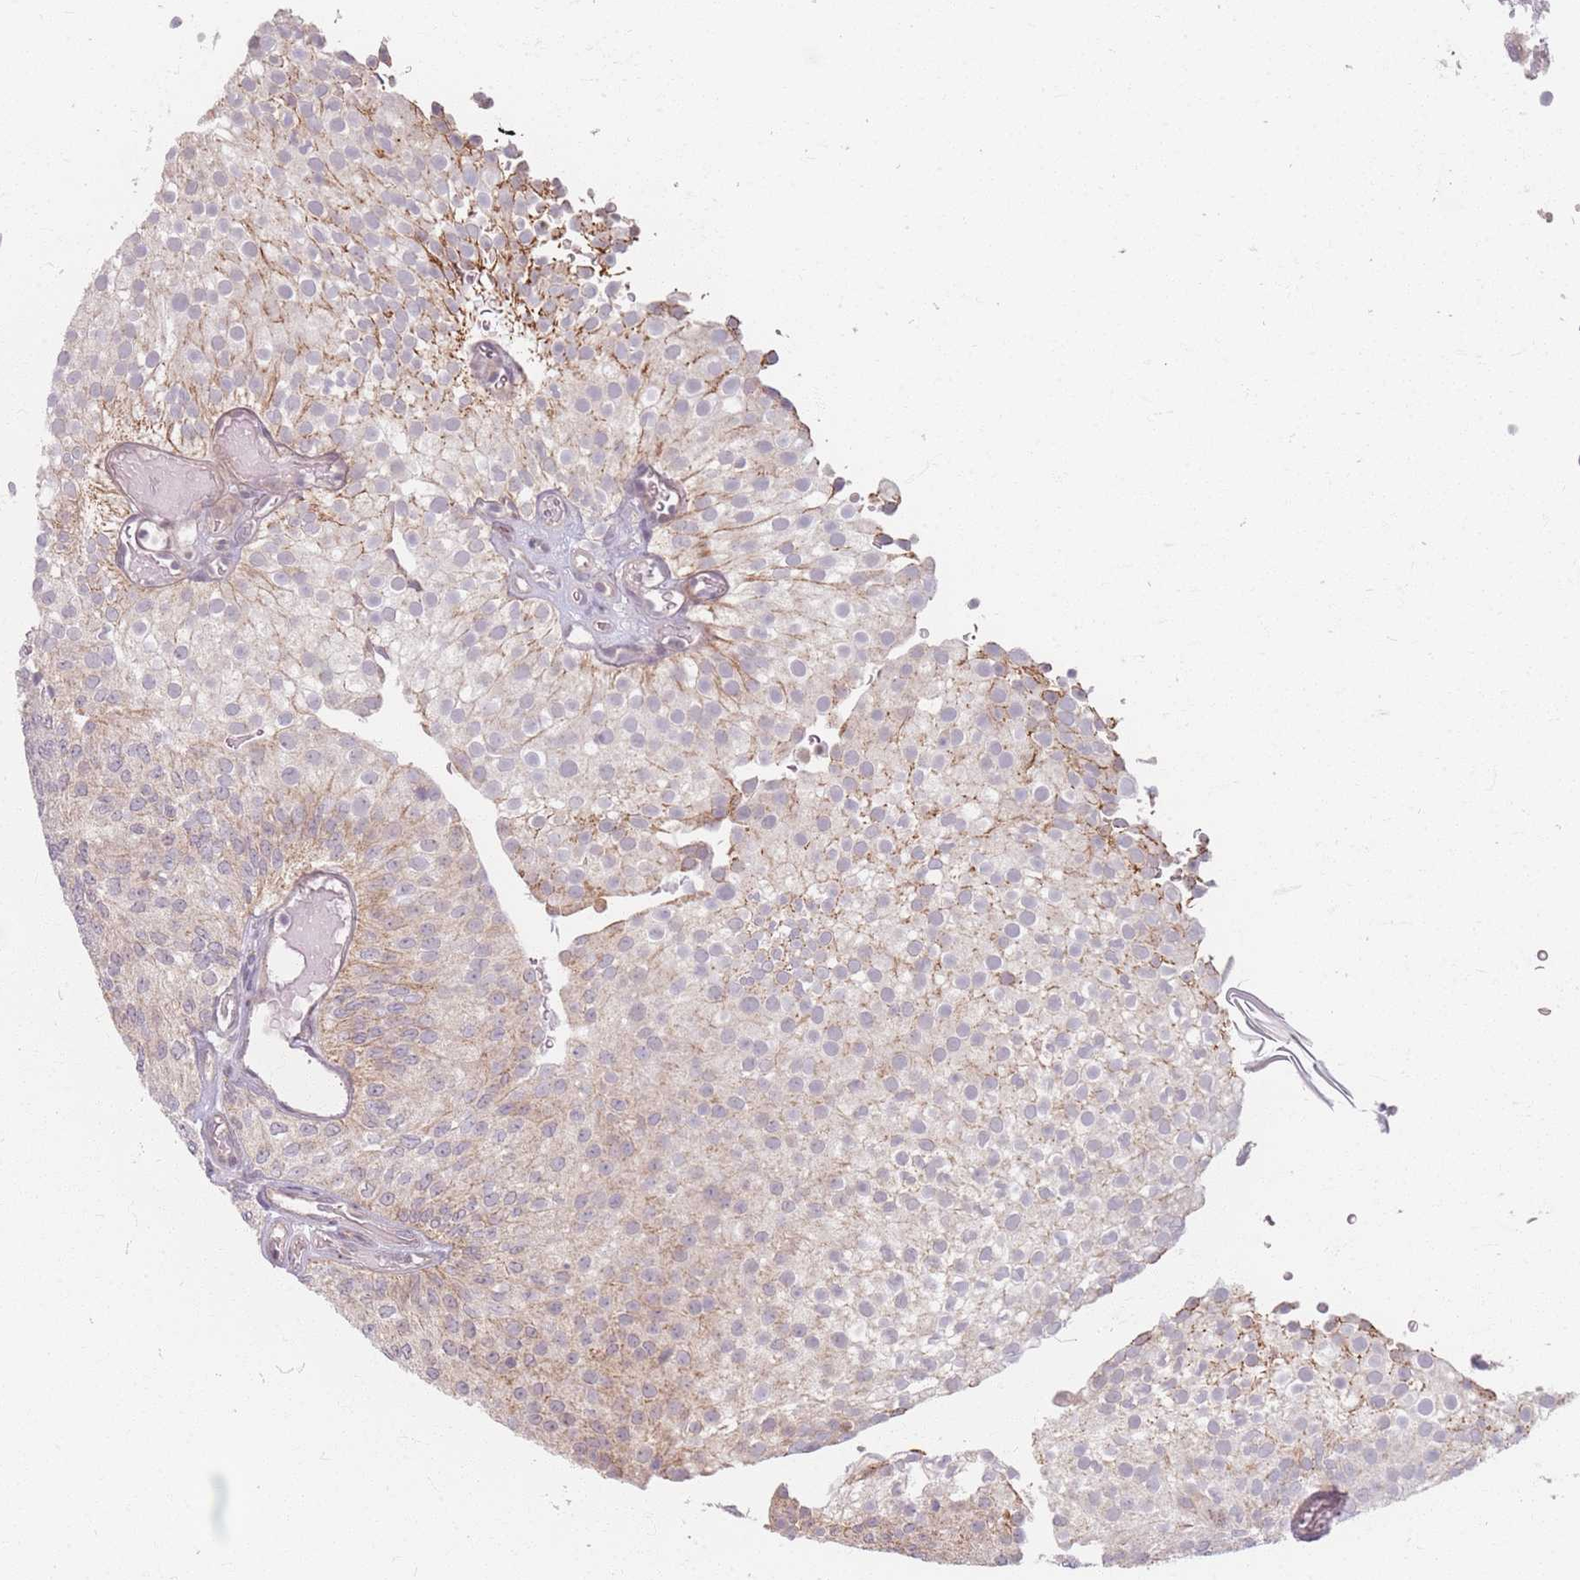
{"staining": {"intensity": "moderate", "quantity": "25%-75%", "location": "cytoplasmic/membranous"}, "tissue": "urothelial cancer", "cell_type": "Tumor cells", "image_type": "cancer", "snomed": [{"axis": "morphology", "description": "Urothelial carcinoma, Low grade"}, {"axis": "topography", "description": "Urinary bladder"}], "caption": "Immunohistochemical staining of urothelial carcinoma (low-grade) exhibits medium levels of moderate cytoplasmic/membranous protein expression in about 25%-75% of tumor cells.", "gene": "GABRA6", "patient": {"sex": "male", "age": 78}}